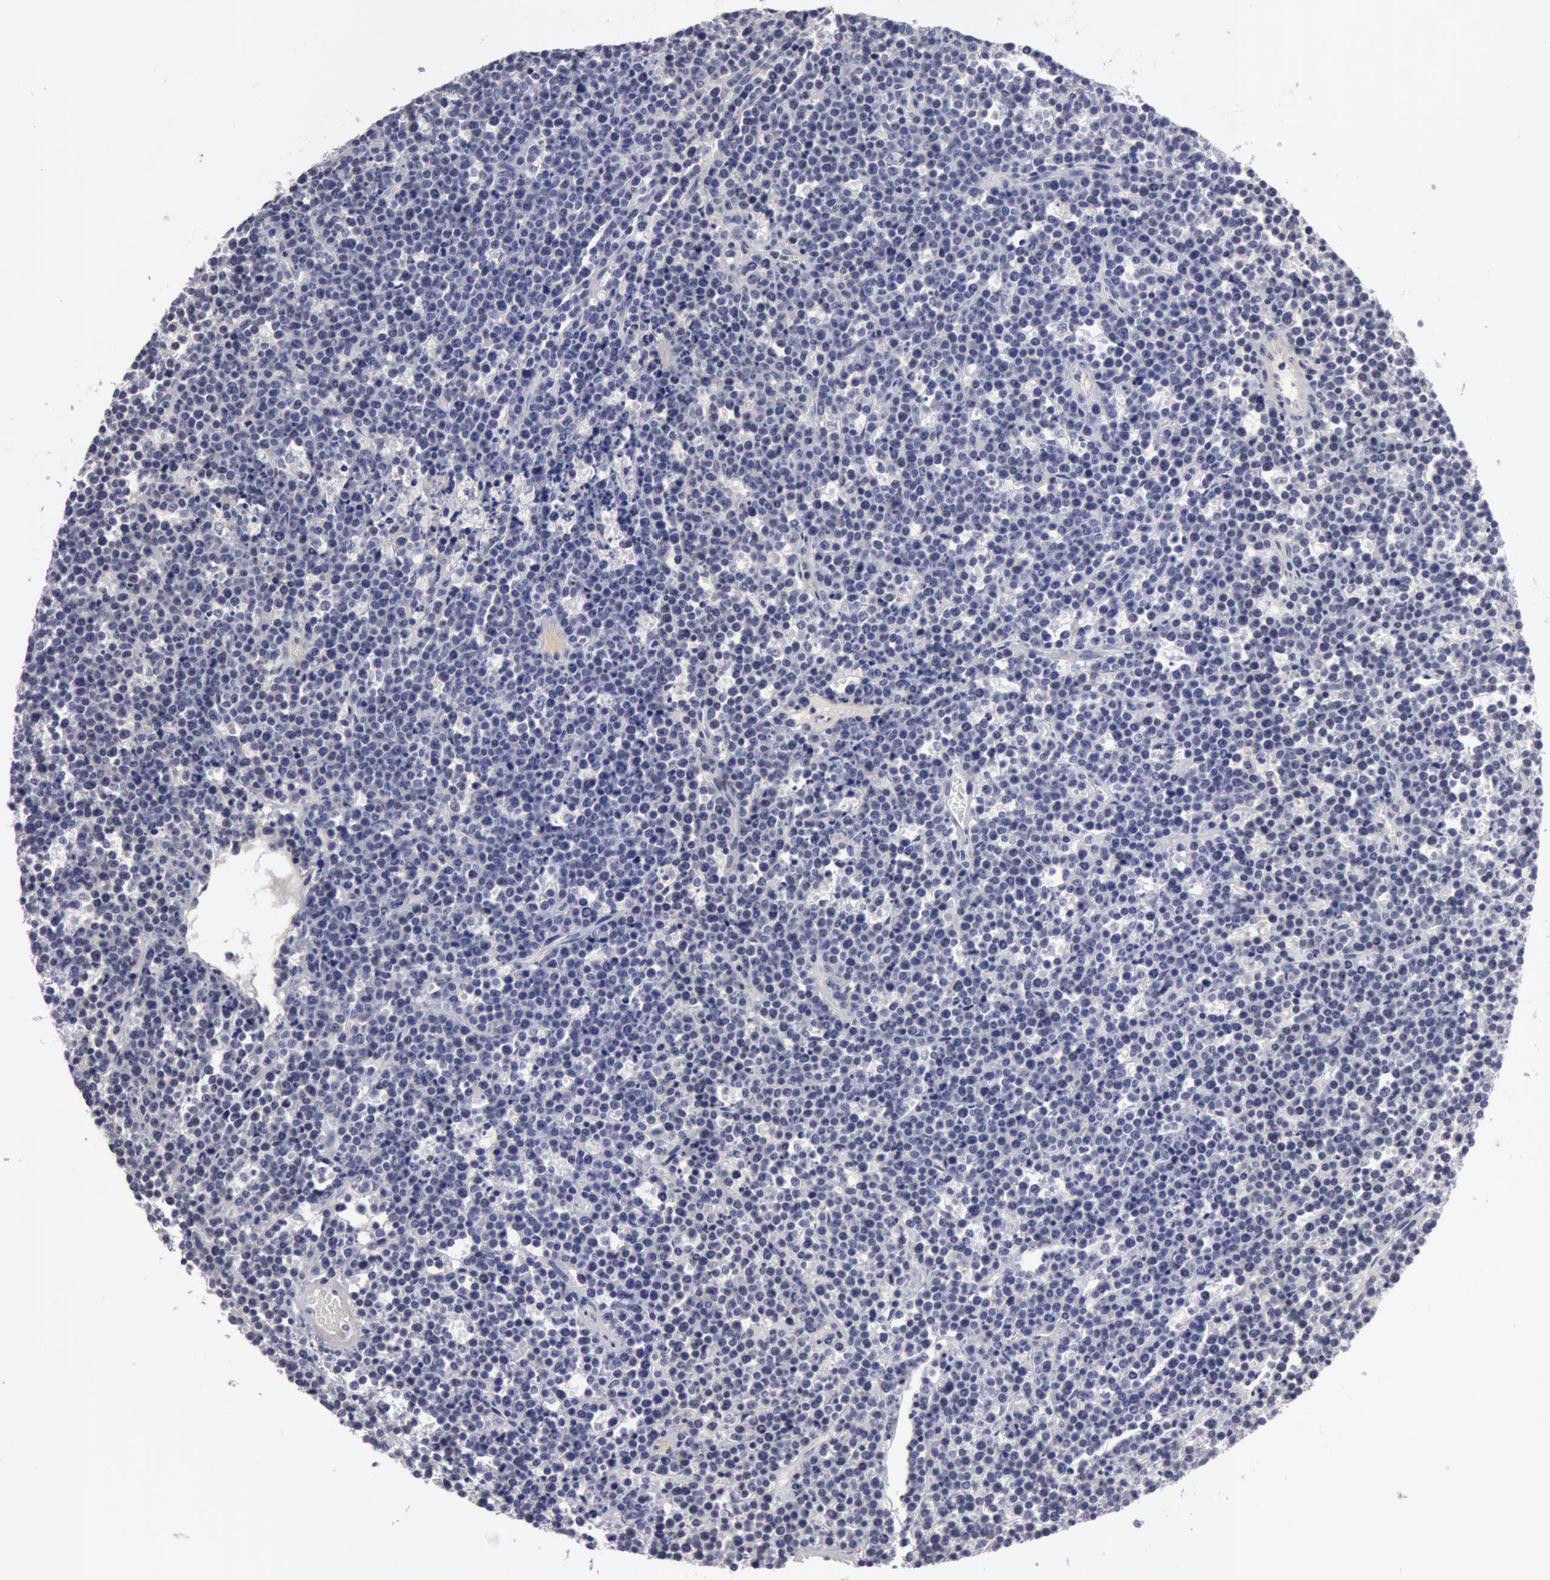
{"staining": {"intensity": "negative", "quantity": "none", "location": "none"}, "tissue": "lymphoma", "cell_type": "Tumor cells", "image_type": "cancer", "snomed": [{"axis": "morphology", "description": "Malignant lymphoma, non-Hodgkin's type, High grade"}, {"axis": "topography", "description": "Ovary"}], "caption": "DAB immunohistochemical staining of human lymphoma shows no significant expression in tumor cells. (Brightfield microscopy of DAB (3,3'-diaminobenzidine) immunohistochemistry at high magnification).", "gene": "NLGN4X", "patient": {"sex": "female", "age": 56}}